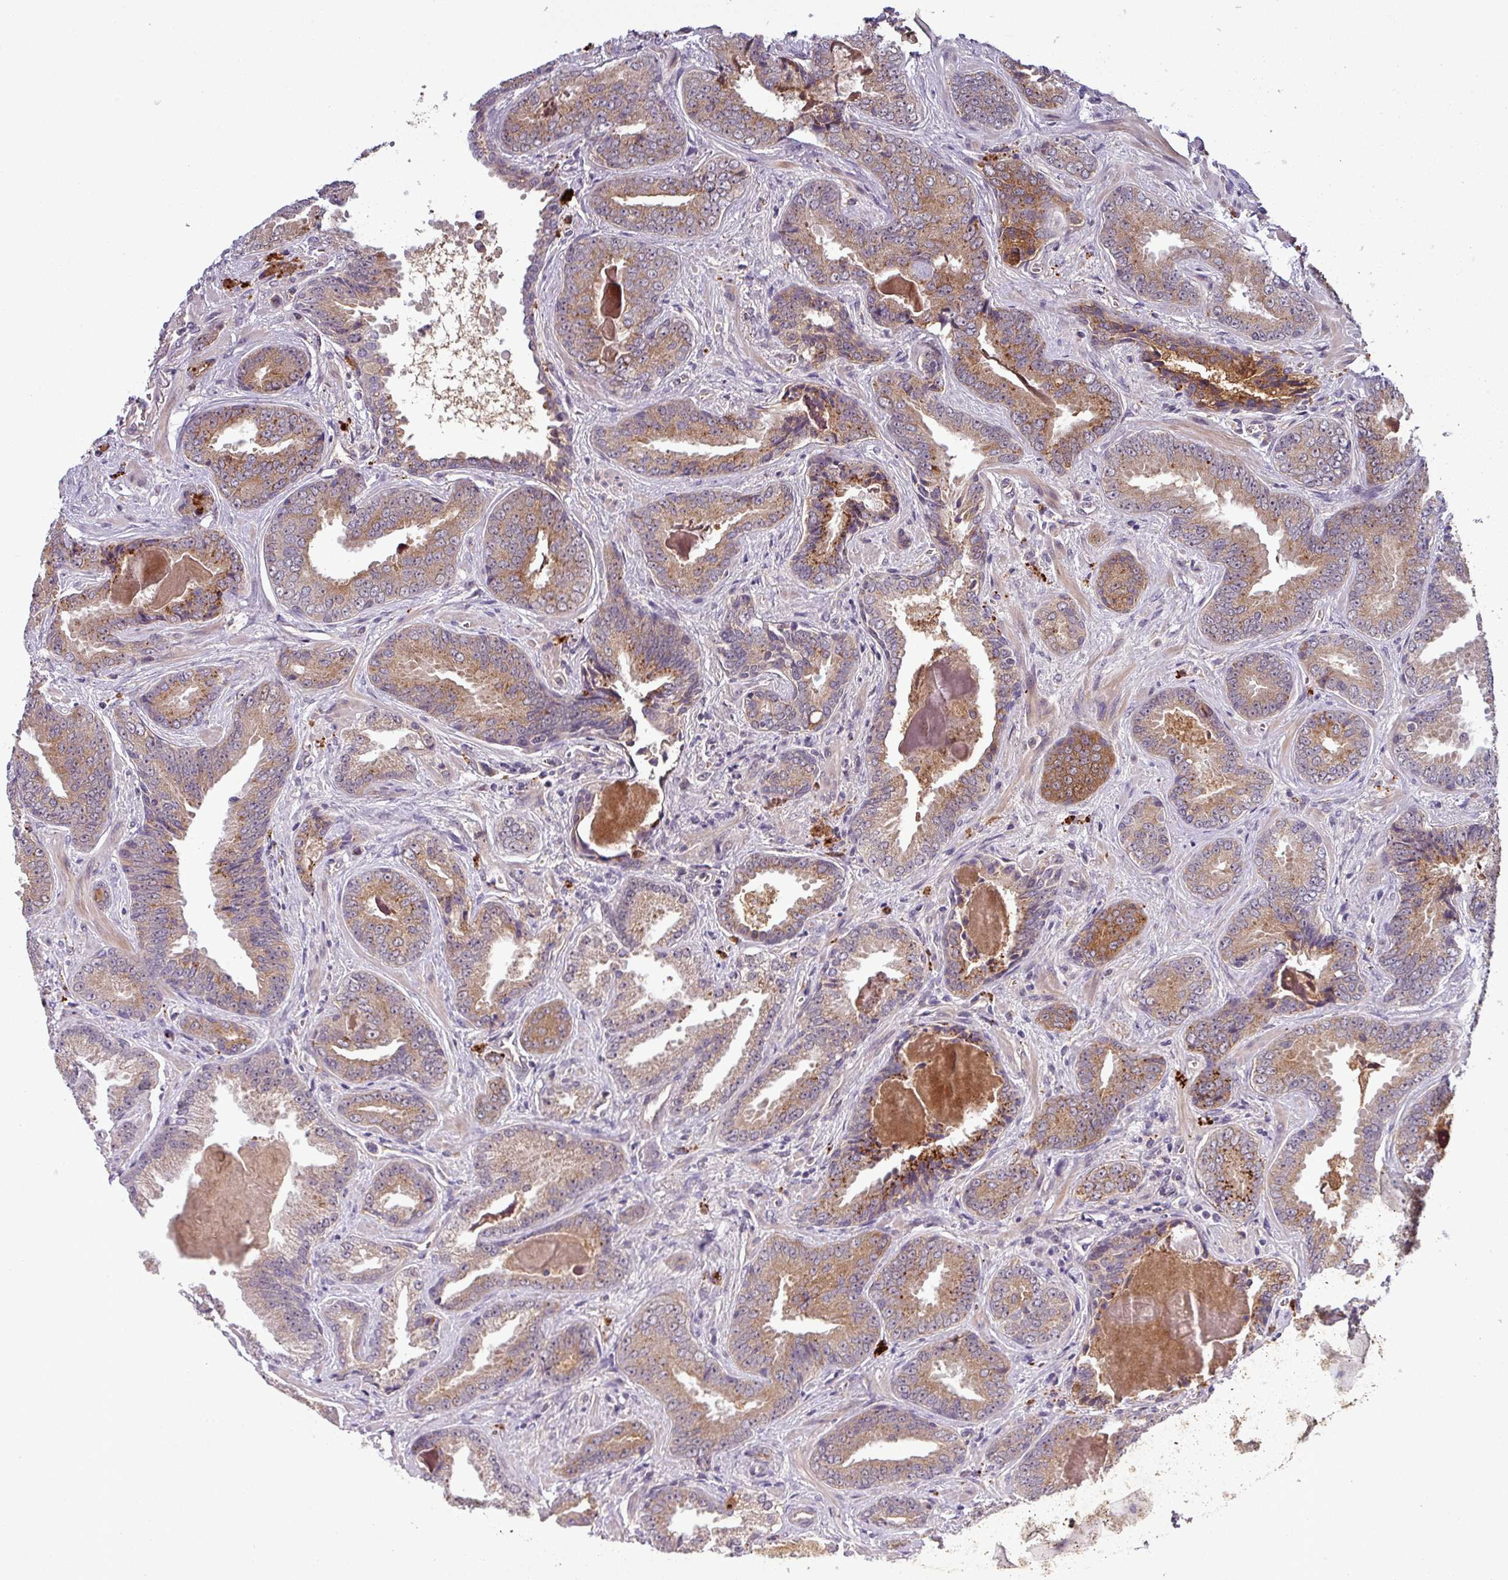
{"staining": {"intensity": "moderate", "quantity": ">75%", "location": "cytoplasmic/membranous"}, "tissue": "prostate cancer", "cell_type": "Tumor cells", "image_type": "cancer", "snomed": [{"axis": "morphology", "description": "Adenocarcinoma, Low grade"}, {"axis": "topography", "description": "Prostate"}], "caption": "Protein analysis of prostate cancer (low-grade adenocarcinoma) tissue reveals moderate cytoplasmic/membranous positivity in about >75% of tumor cells.", "gene": "PUS1", "patient": {"sex": "male", "age": 62}}